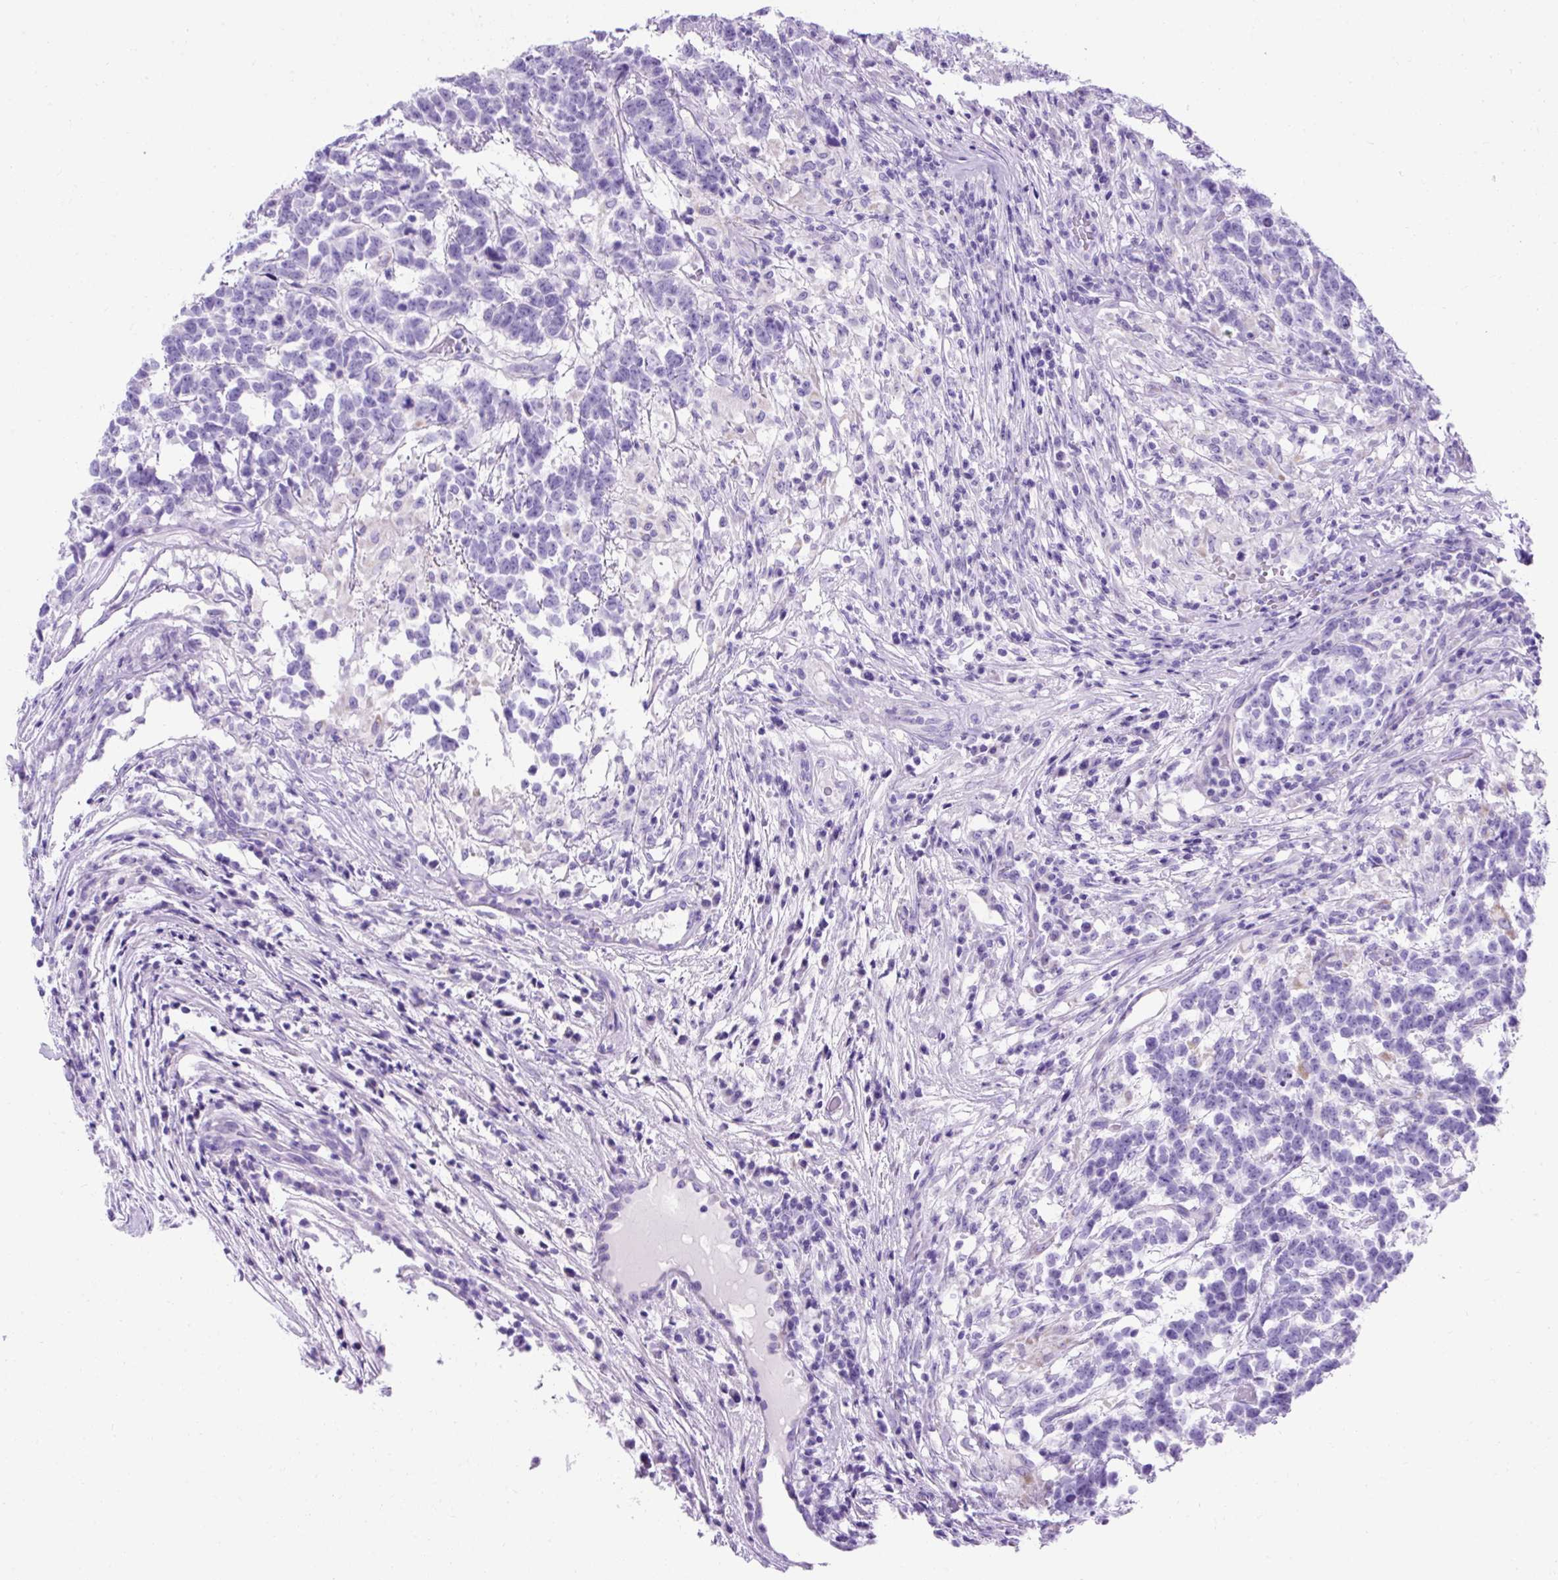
{"staining": {"intensity": "negative", "quantity": "none", "location": "none"}, "tissue": "testis cancer", "cell_type": "Tumor cells", "image_type": "cancer", "snomed": [{"axis": "morphology", "description": "Carcinoma, Embryonal, NOS"}, {"axis": "topography", "description": "Testis"}], "caption": "IHC of human testis cancer reveals no staining in tumor cells. (DAB (3,3'-diaminobenzidine) IHC visualized using brightfield microscopy, high magnification).", "gene": "KRT12", "patient": {"sex": "male", "age": 26}}